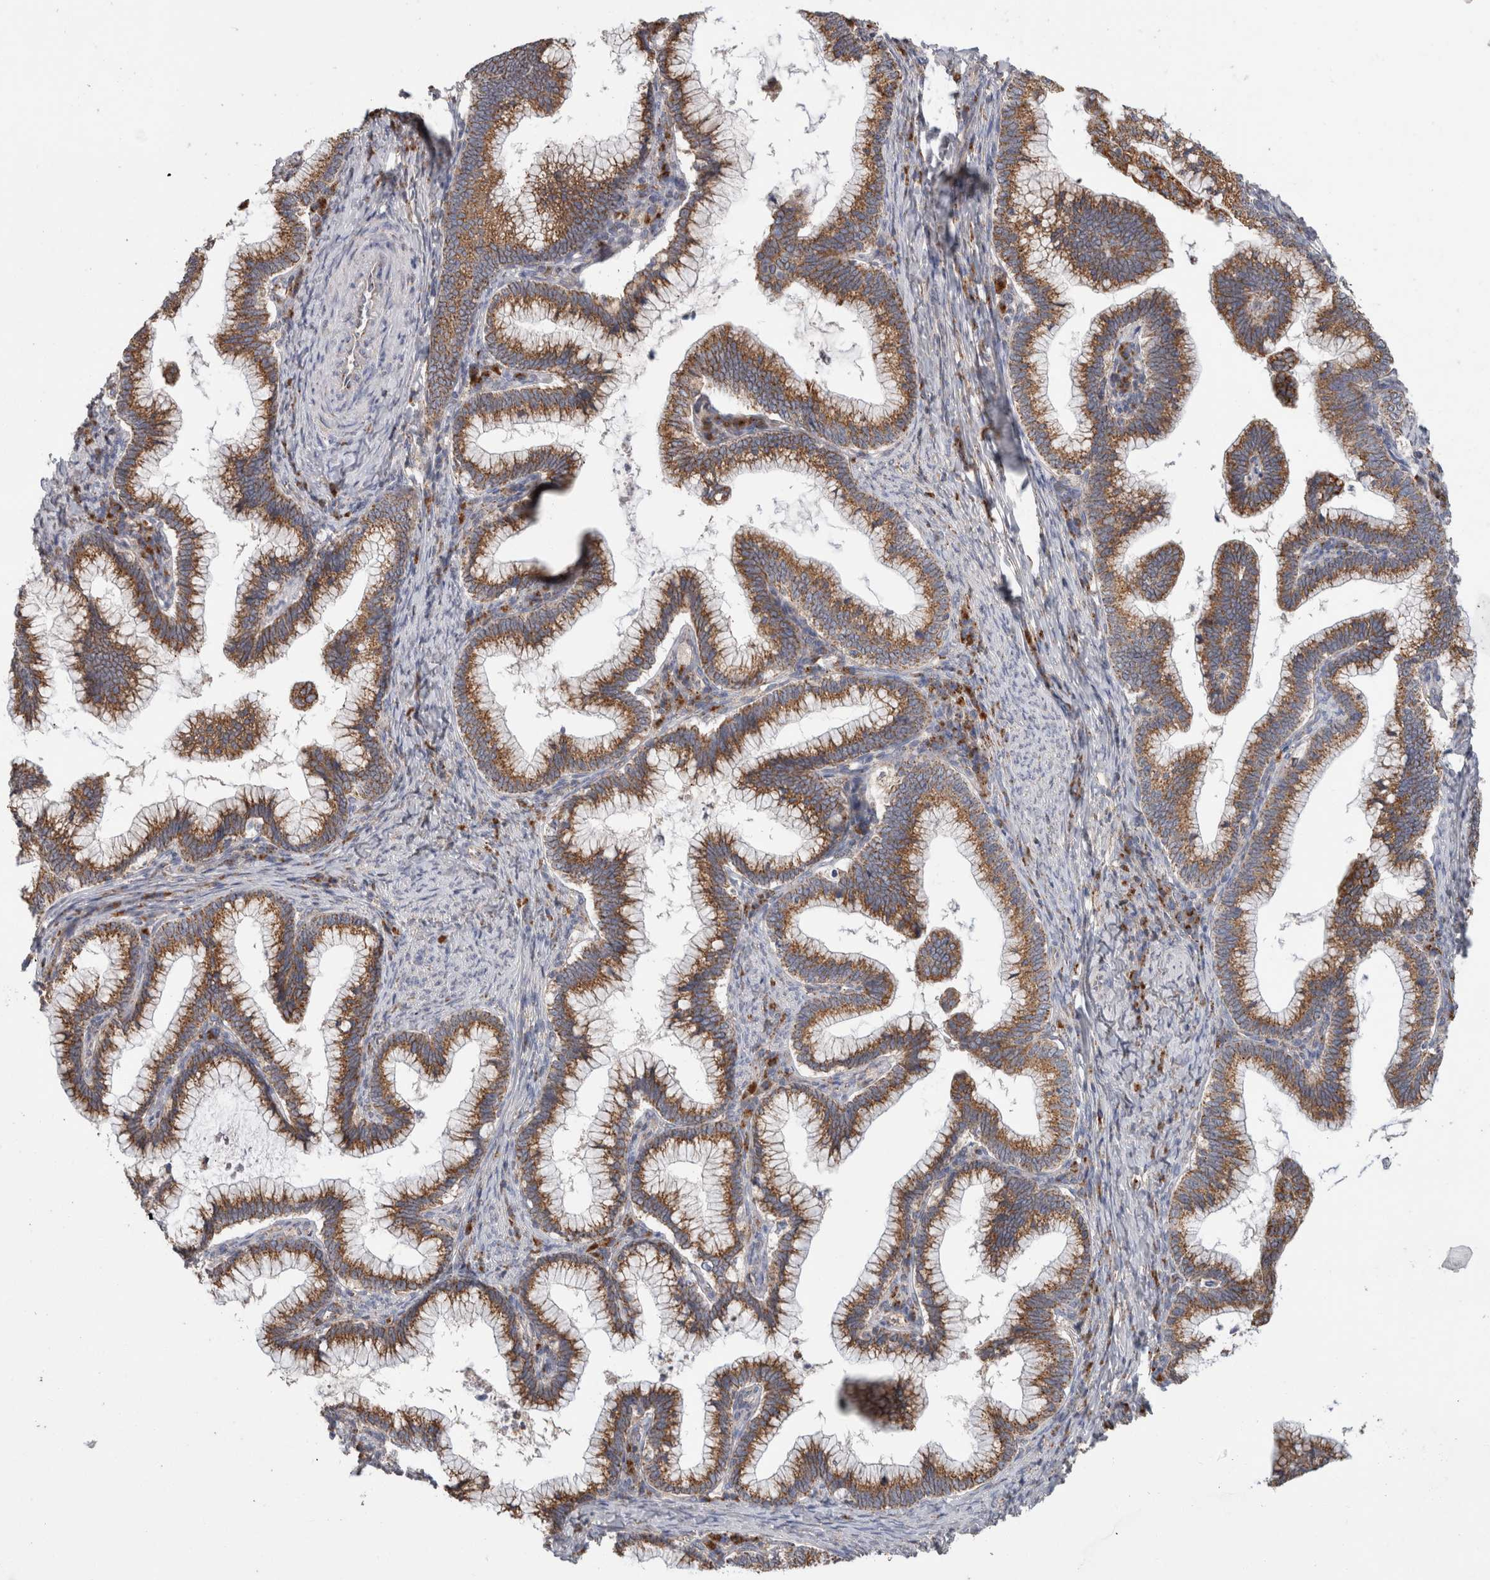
{"staining": {"intensity": "moderate", "quantity": ">75%", "location": "cytoplasmic/membranous"}, "tissue": "cervical cancer", "cell_type": "Tumor cells", "image_type": "cancer", "snomed": [{"axis": "morphology", "description": "Adenocarcinoma, NOS"}, {"axis": "topography", "description": "Cervix"}], "caption": "A photomicrograph of cervical adenocarcinoma stained for a protein reveals moderate cytoplasmic/membranous brown staining in tumor cells. The staining is performed using DAB brown chromogen to label protein expression. The nuclei are counter-stained blue using hematoxylin.", "gene": "IARS2", "patient": {"sex": "female", "age": 36}}